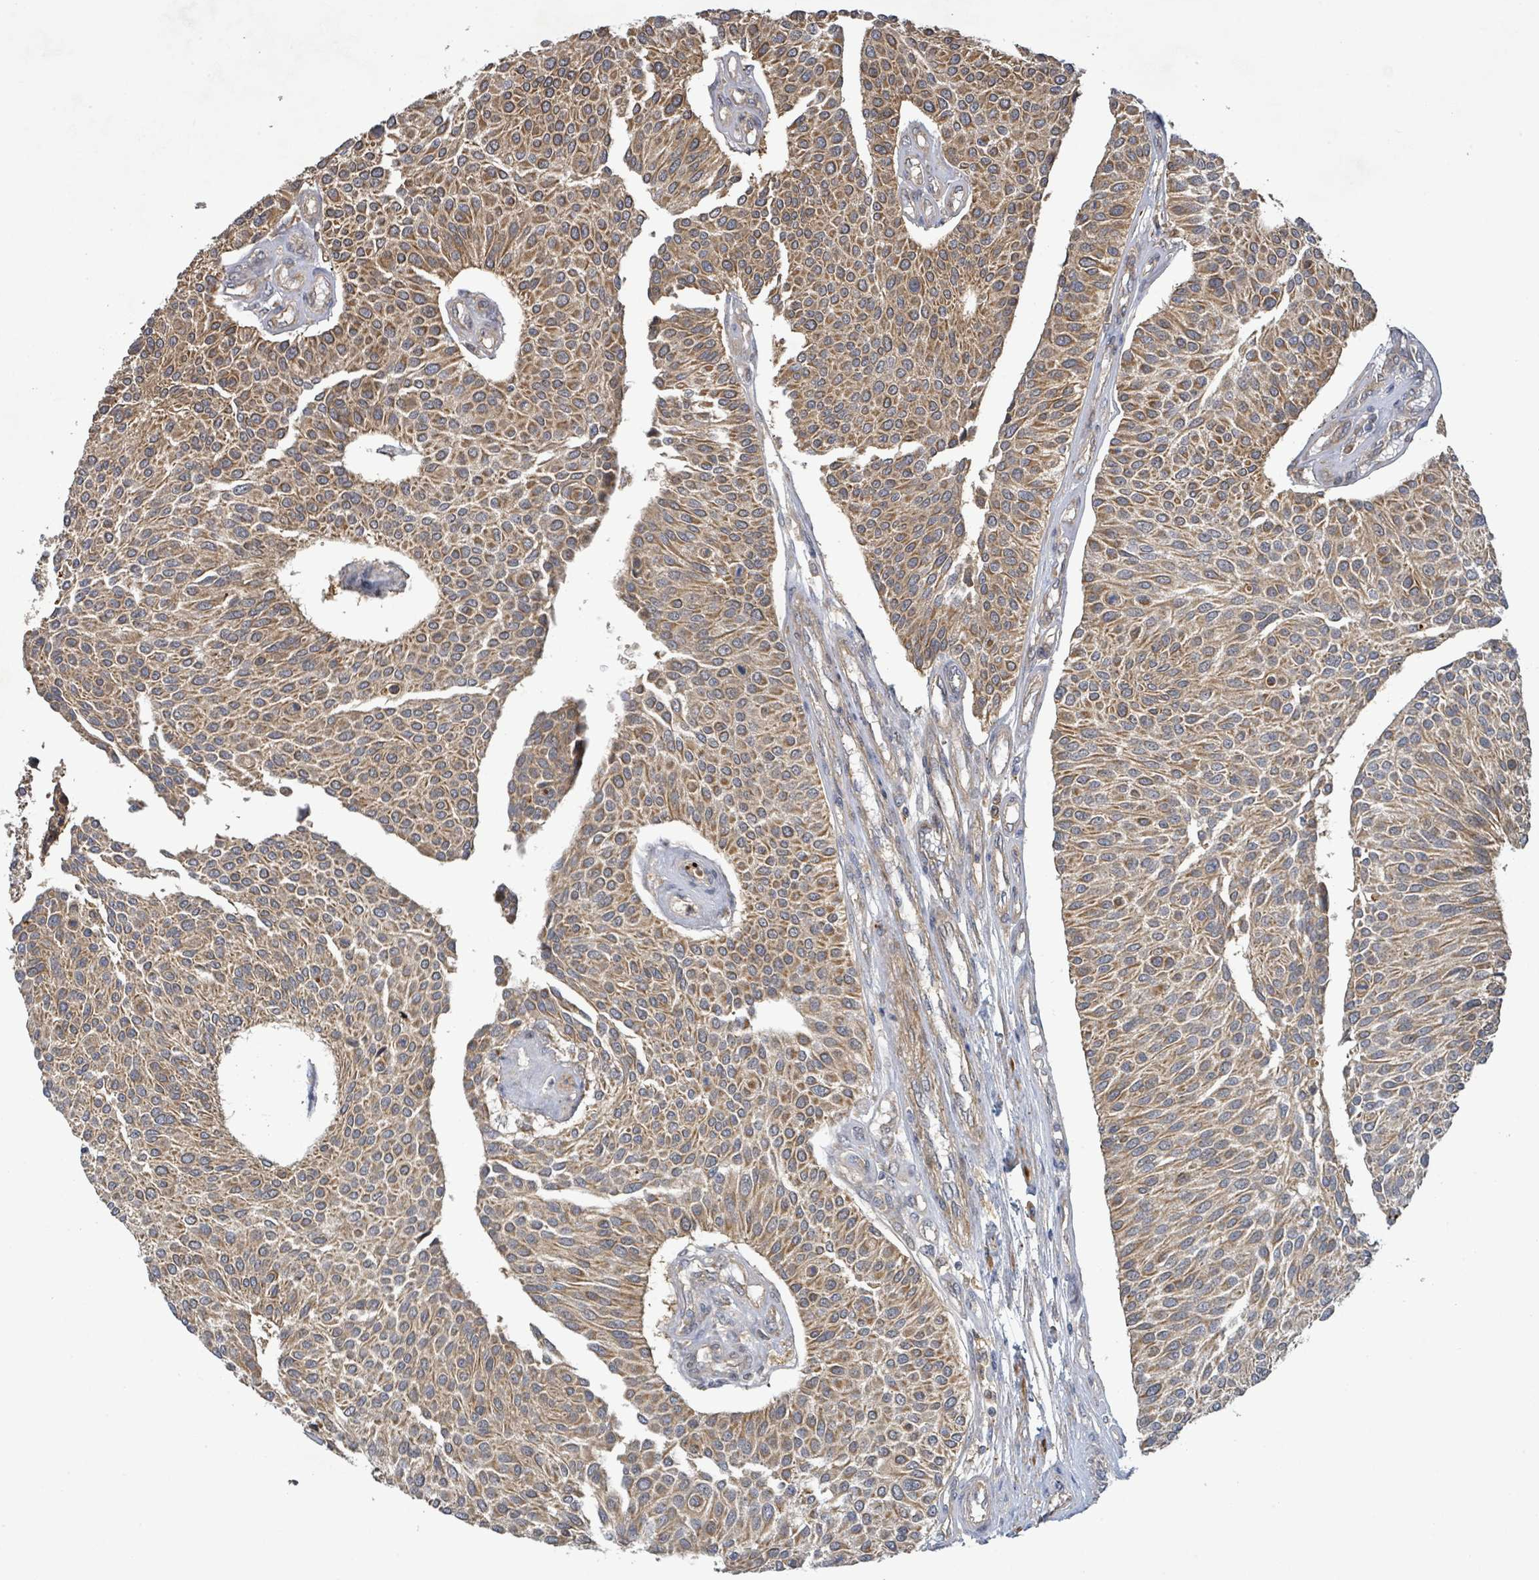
{"staining": {"intensity": "moderate", "quantity": ">75%", "location": "cytoplasmic/membranous"}, "tissue": "urothelial cancer", "cell_type": "Tumor cells", "image_type": "cancer", "snomed": [{"axis": "morphology", "description": "Urothelial carcinoma, NOS"}, {"axis": "topography", "description": "Urinary bladder"}], "caption": "Protein staining reveals moderate cytoplasmic/membranous staining in about >75% of tumor cells in transitional cell carcinoma.", "gene": "STARD4", "patient": {"sex": "male", "age": 55}}